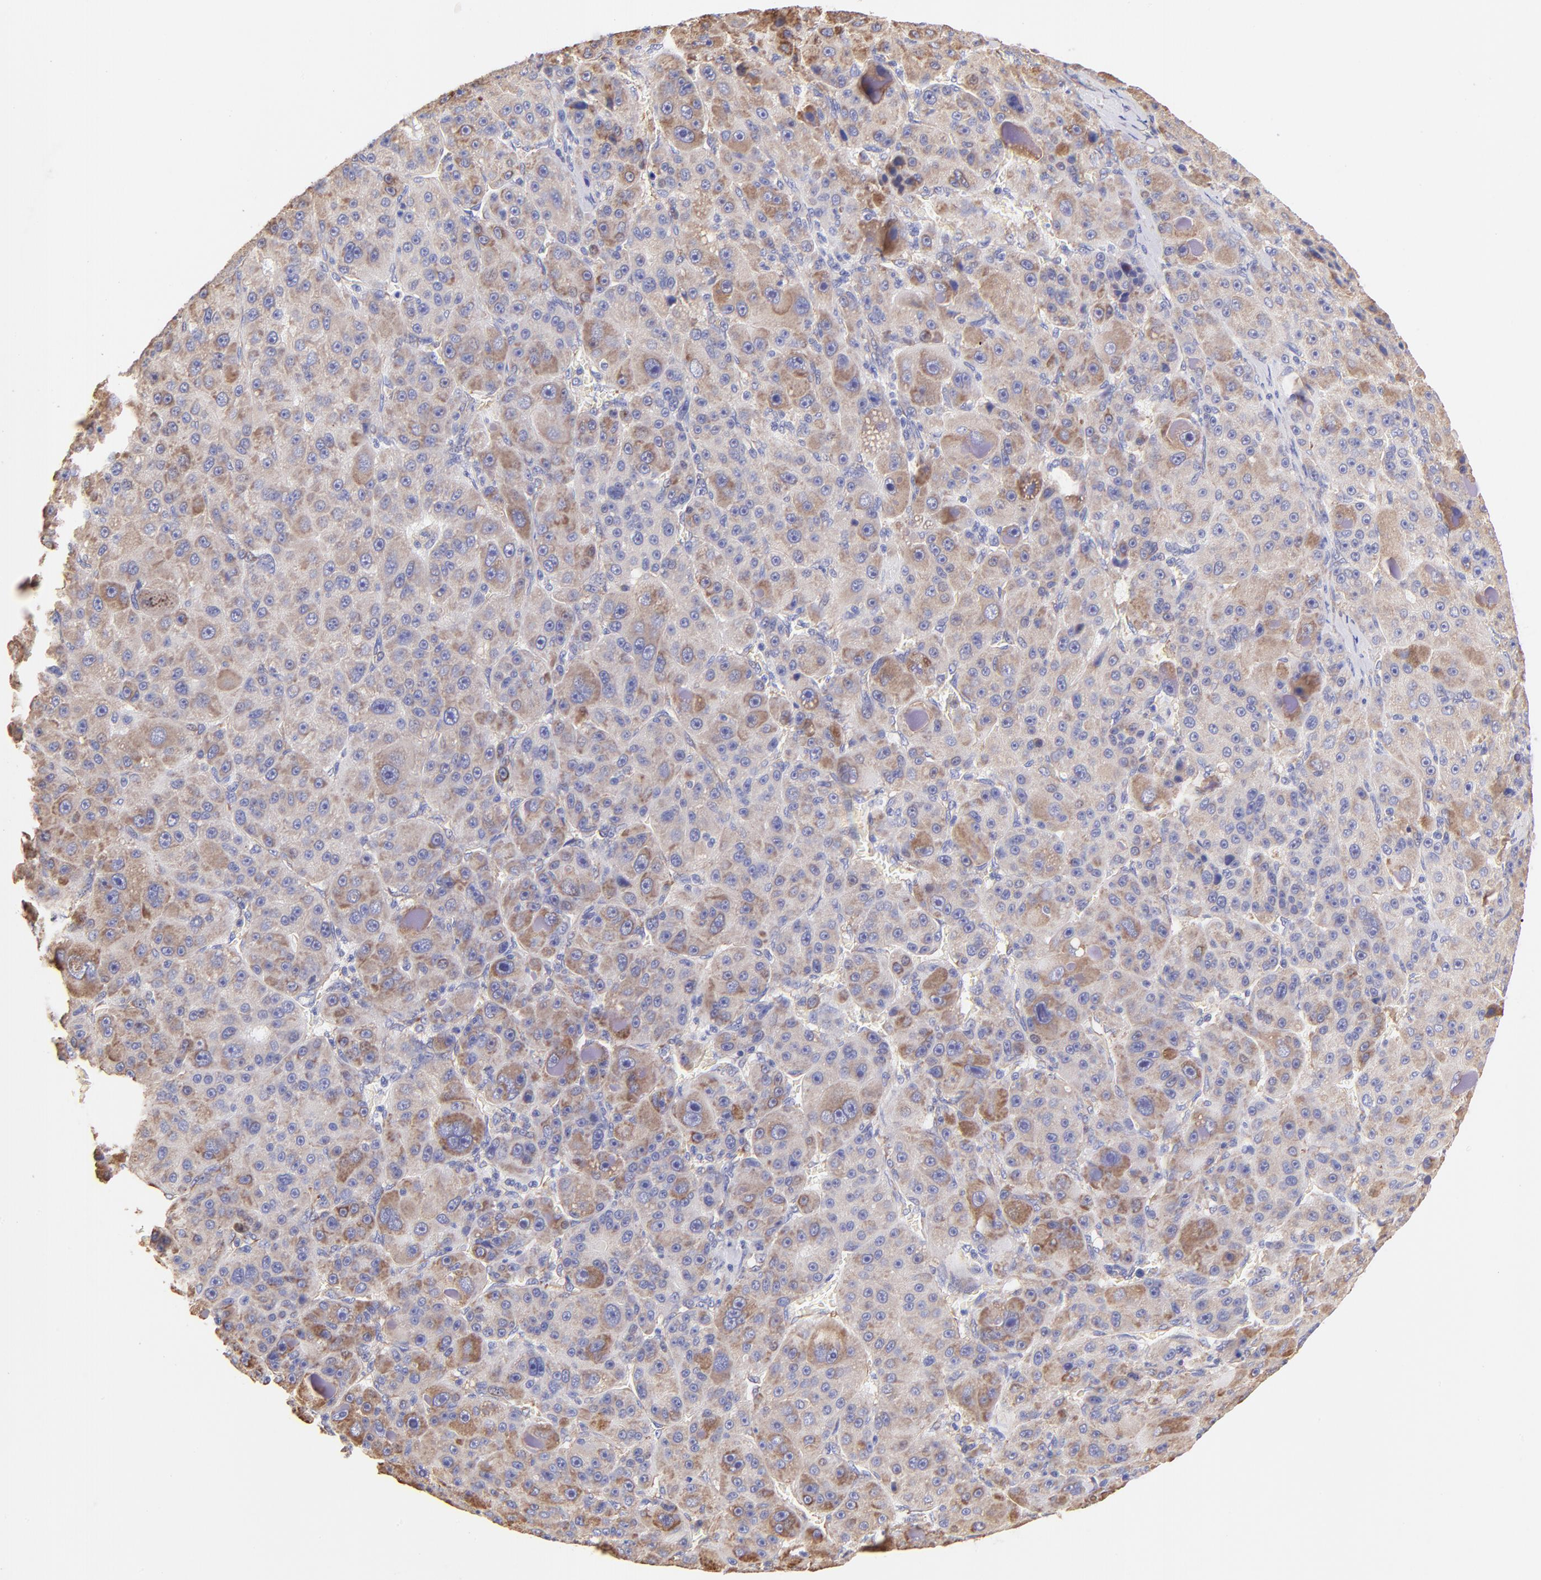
{"staining": {"intensity": "moderate", "quantity": "25%-75%", "location": "cytoplasmic/membranous"}, "tissue": "liver cancer", "cell_type": "Tumor cells", "image_type": "cancer", "snomed": [{"axis": "morphology", "description": "Carcinoma, Hepatocellular, NOS"}, {"axis": "topography", "description": "Liver"}], "caption": "DAB immunohistochemical staining of liver hepatocellular carcinoma displays moderate cytoplasmic/membranous protein expression in about 25%-75% of tumor cells. Nuclei are stained in blue.", "gene": "RPL30", "patient": {"sex": "male", "age": 76}}